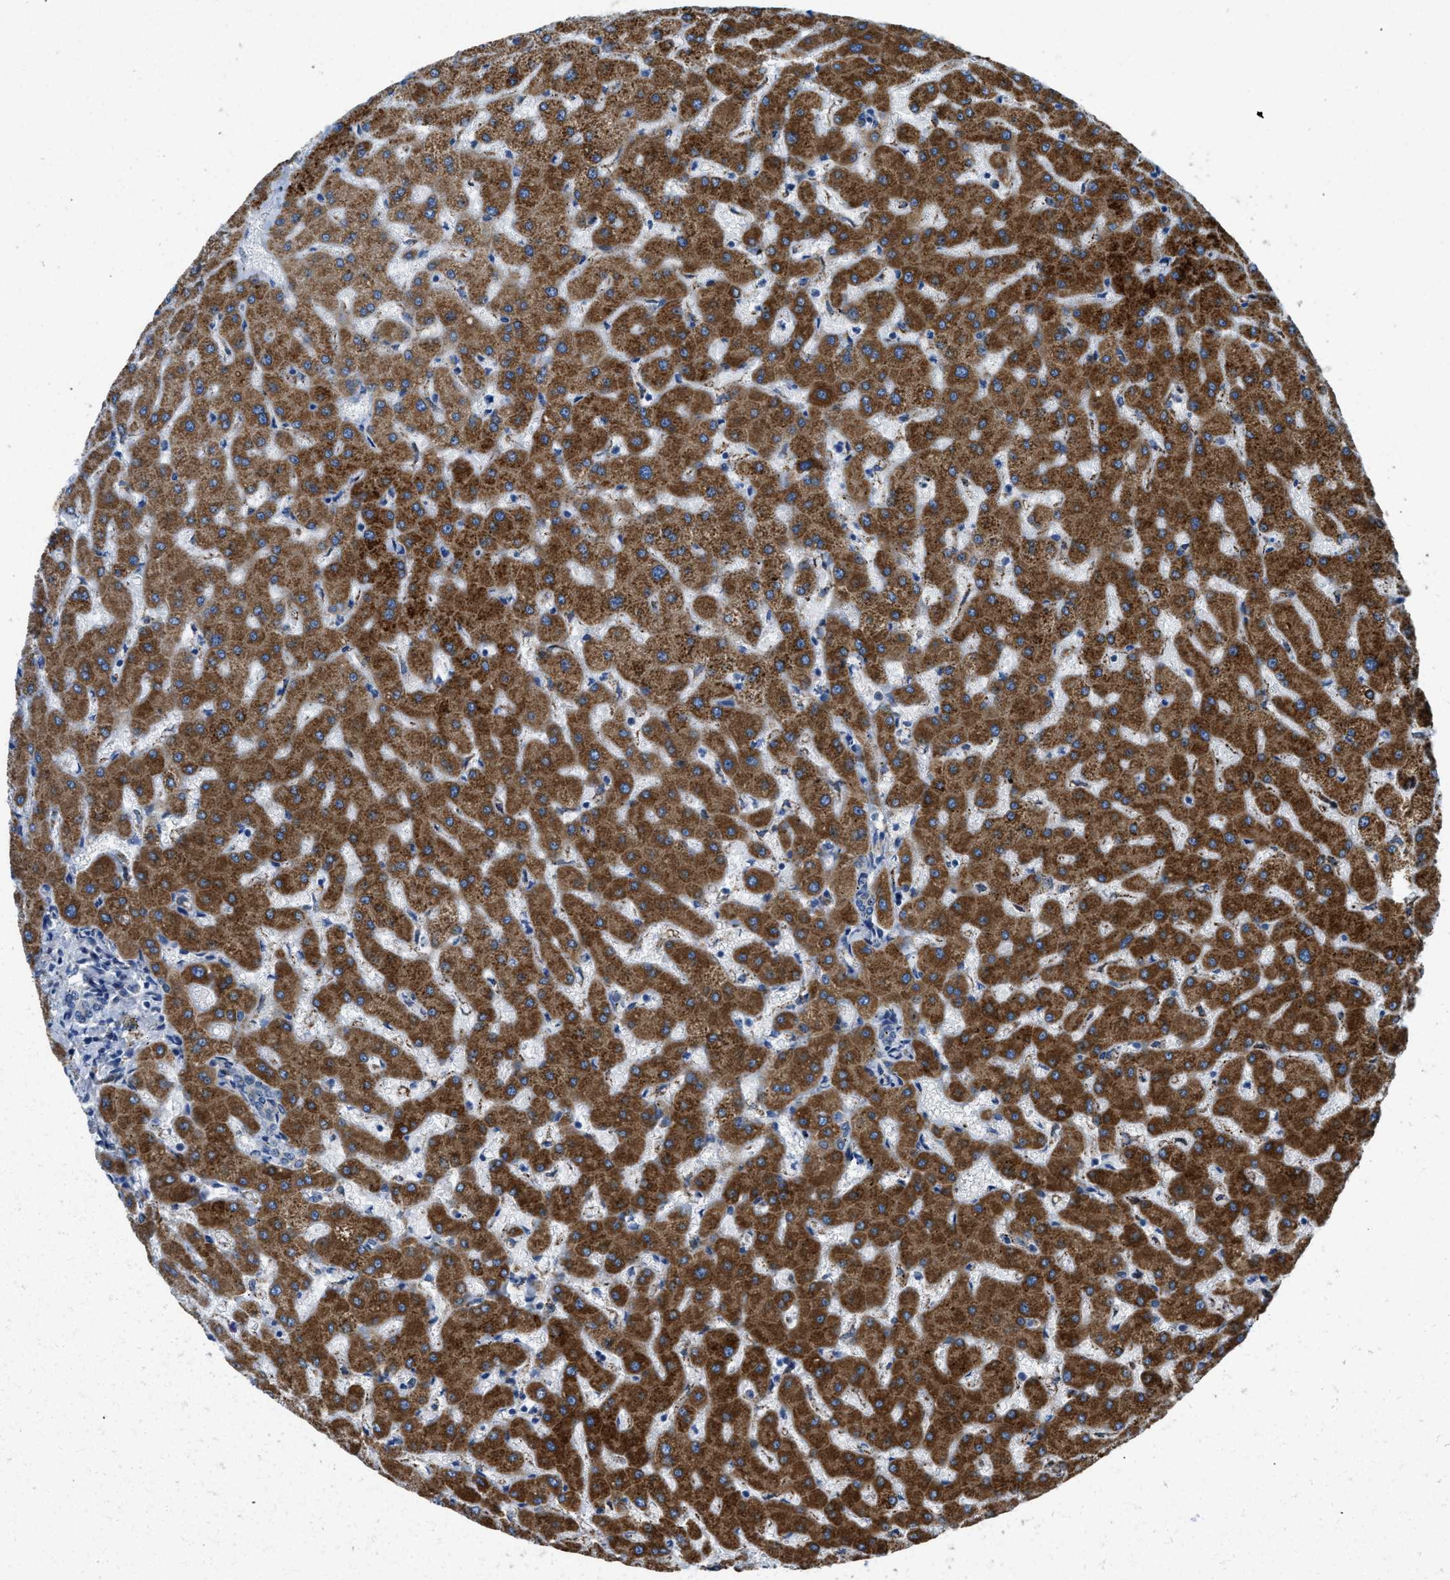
{"staining": {"intensity": "weak", "quantity": "25%-75%", "location": "cytoplasmic/membranous"}, "tissue": "liver", "cell_type": "Cholangiocytes", "image_type": "normal", "snomed": [{"axis": "morphology", "description": "Normal tissue, NOS"}, {"axis": "topography", "description": "Liver"}], "caption": "This micrograph shows IHC staining of unremarkable liver, with low weak cytoplasmic/membranous positivity in about 25%-75% of cholangiocytes.", "gene": "GGCX", "patient": {"sex": "female", "age": 63}}